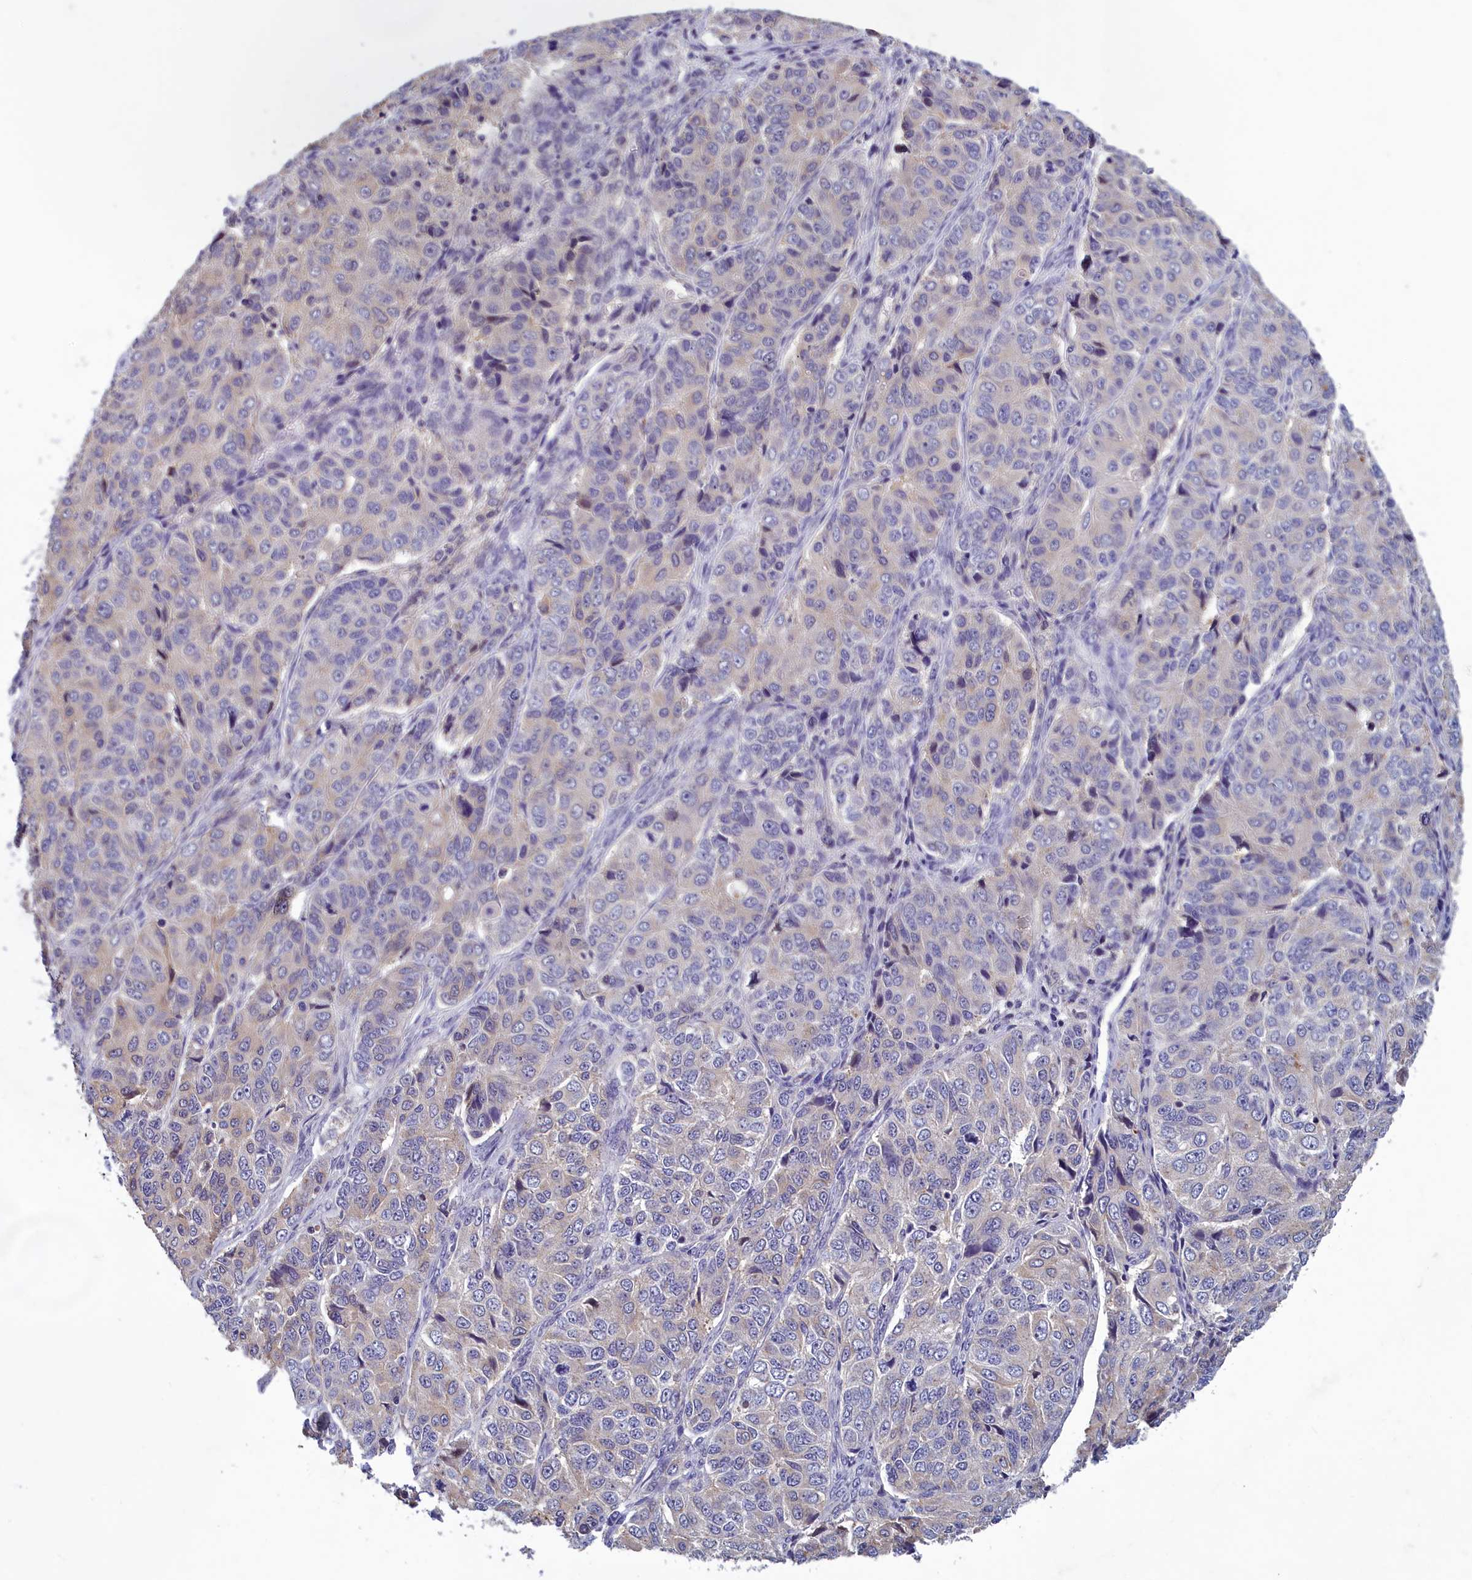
{"staining": {"intensity": "negative", "quantity": "none", "location": "none"}, "tissue": "ovarian cancer", "cell_type": "Tumor cells", "image_type": "cancer", "snomed": [{"axis": "morphology", "description": "Carcinoma, endometroid"}, {"axis": "topography", "description": "Ovary"}], "caption": "A high-resolution image shows IHC staining of ovarian endometroid carcinoma, which reveals no significant staining in tumor cells.", "gene": "HECA", "patient": {"sex": "female", "age": 51}}